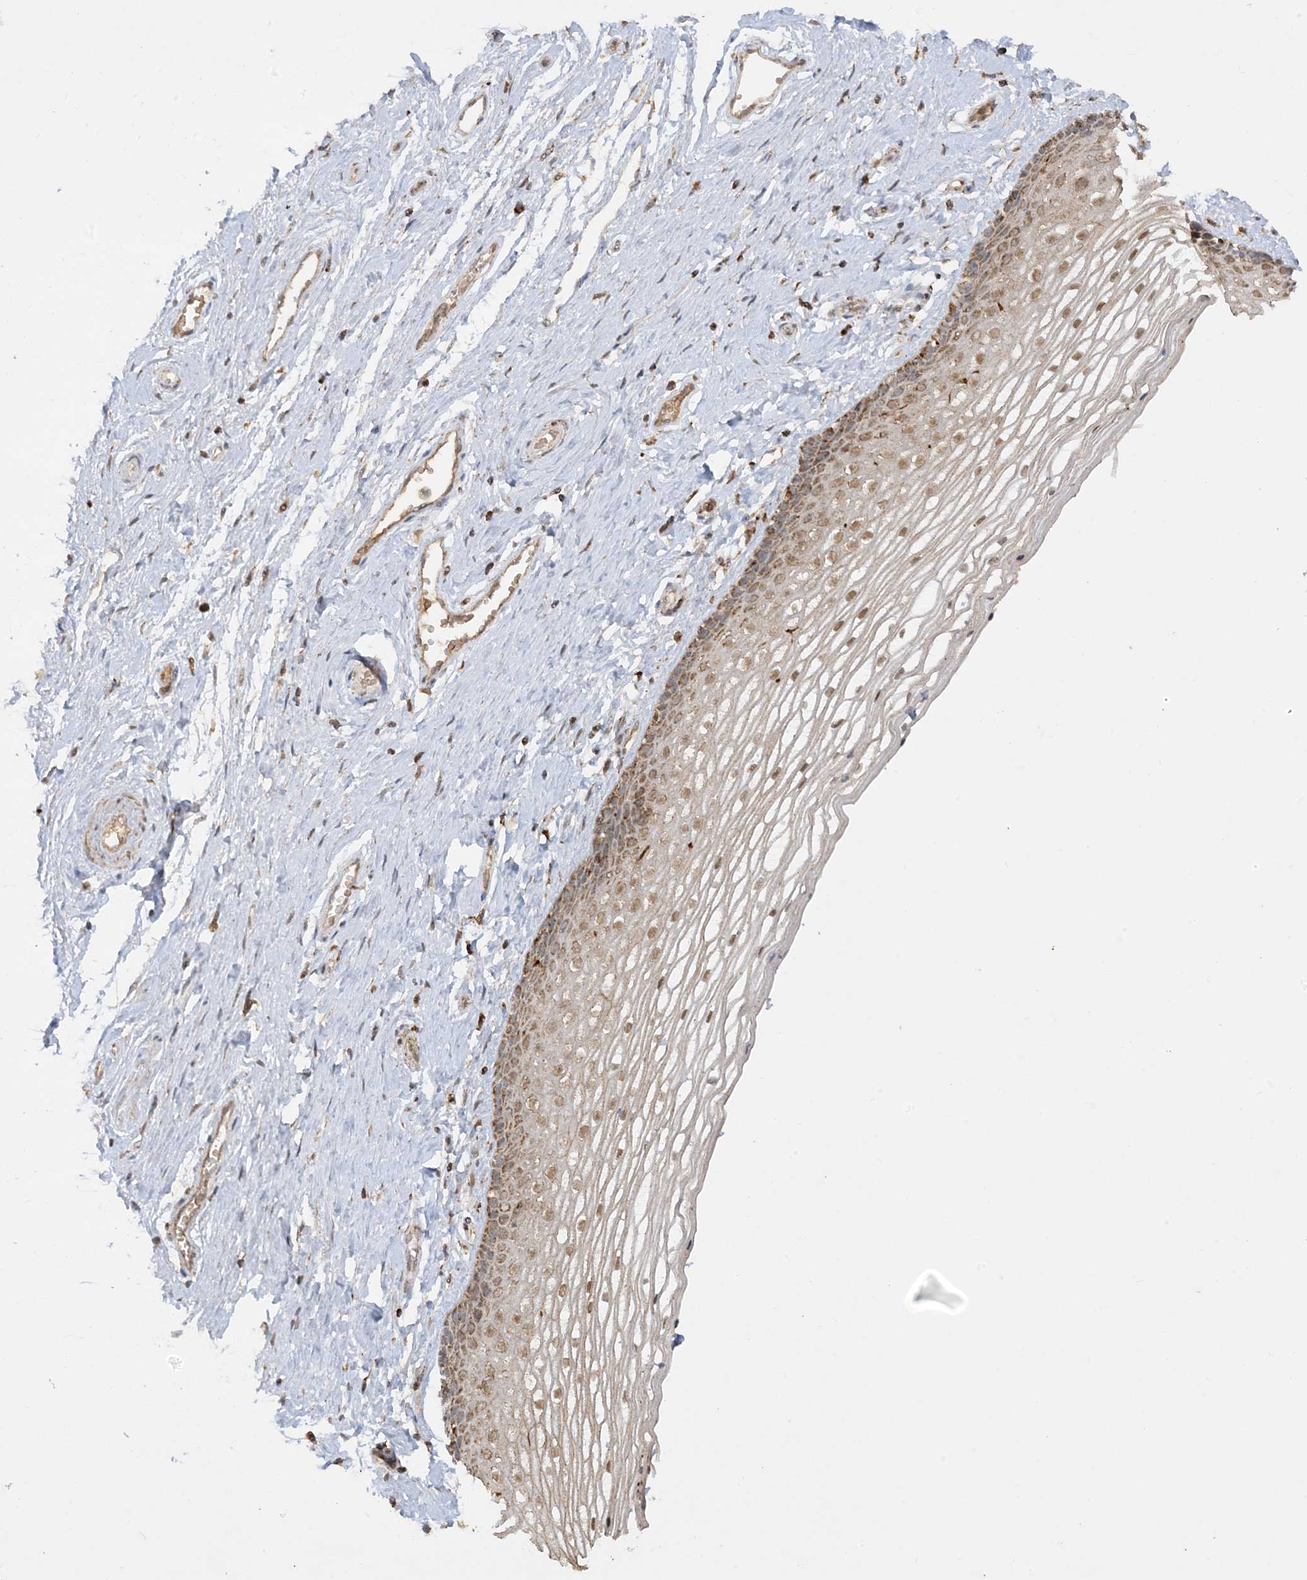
{"staining": {"intensity": "moderate", "quantity": ">75%", "location": "nuclear"}, "tissue": "vagina", "cell_type": "Squamous epithelial cells", "image_type": "normal", "snomed": [{"axis": "morphology", "description": "Normal tissue, NOS"}, {"axis": "topography", "description": "Vagina"}], "caption": "Protein staining of benign vagina demonstrates moderate nuclear positivity in about >75% of squamous epithelial cells.", "gene": "NDUFAF3", "patient": {"sex": "female", "age": 46}}